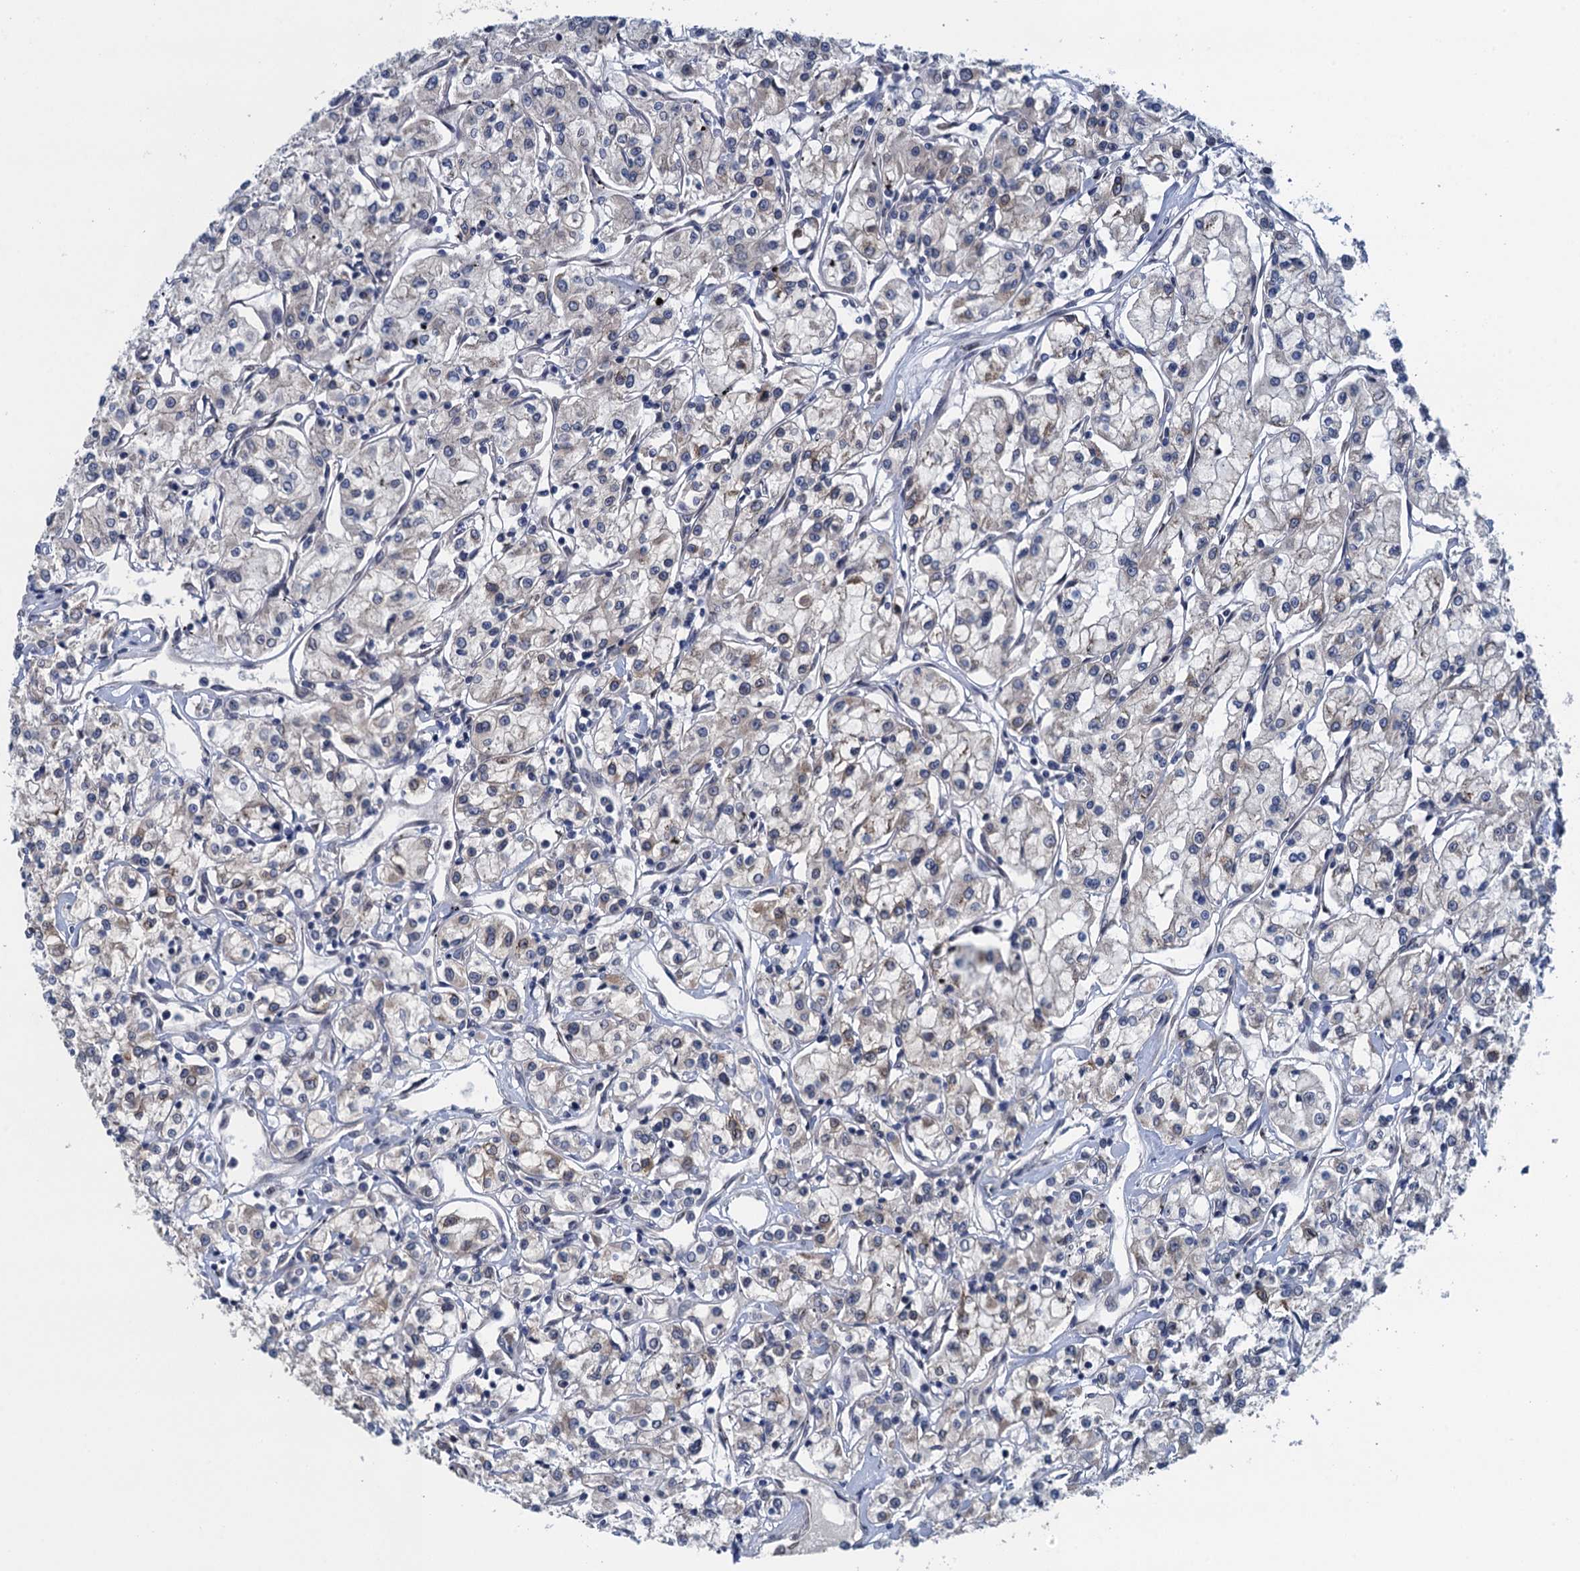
{"staining": {"intensity": "weak", "quantity": "<25%", "location": "cytoplasmic/membranous"}, "tissue": "renal cancer", "cell_type": "Tumor cells", "image_type": "cancer", "snomed": [{"axis": "morphology", "description": "Adenocarcinoma, NOS"}, {"axis": "topography", "description": "Kidney"}], "caption": "An immunohistochemistry image of renal adenocarcinoma is shown. There is no staining in tumor cells of renal adenocarcinoma.", "gene": "CTU2", "patient": {"sex": "female", "age": 59}}